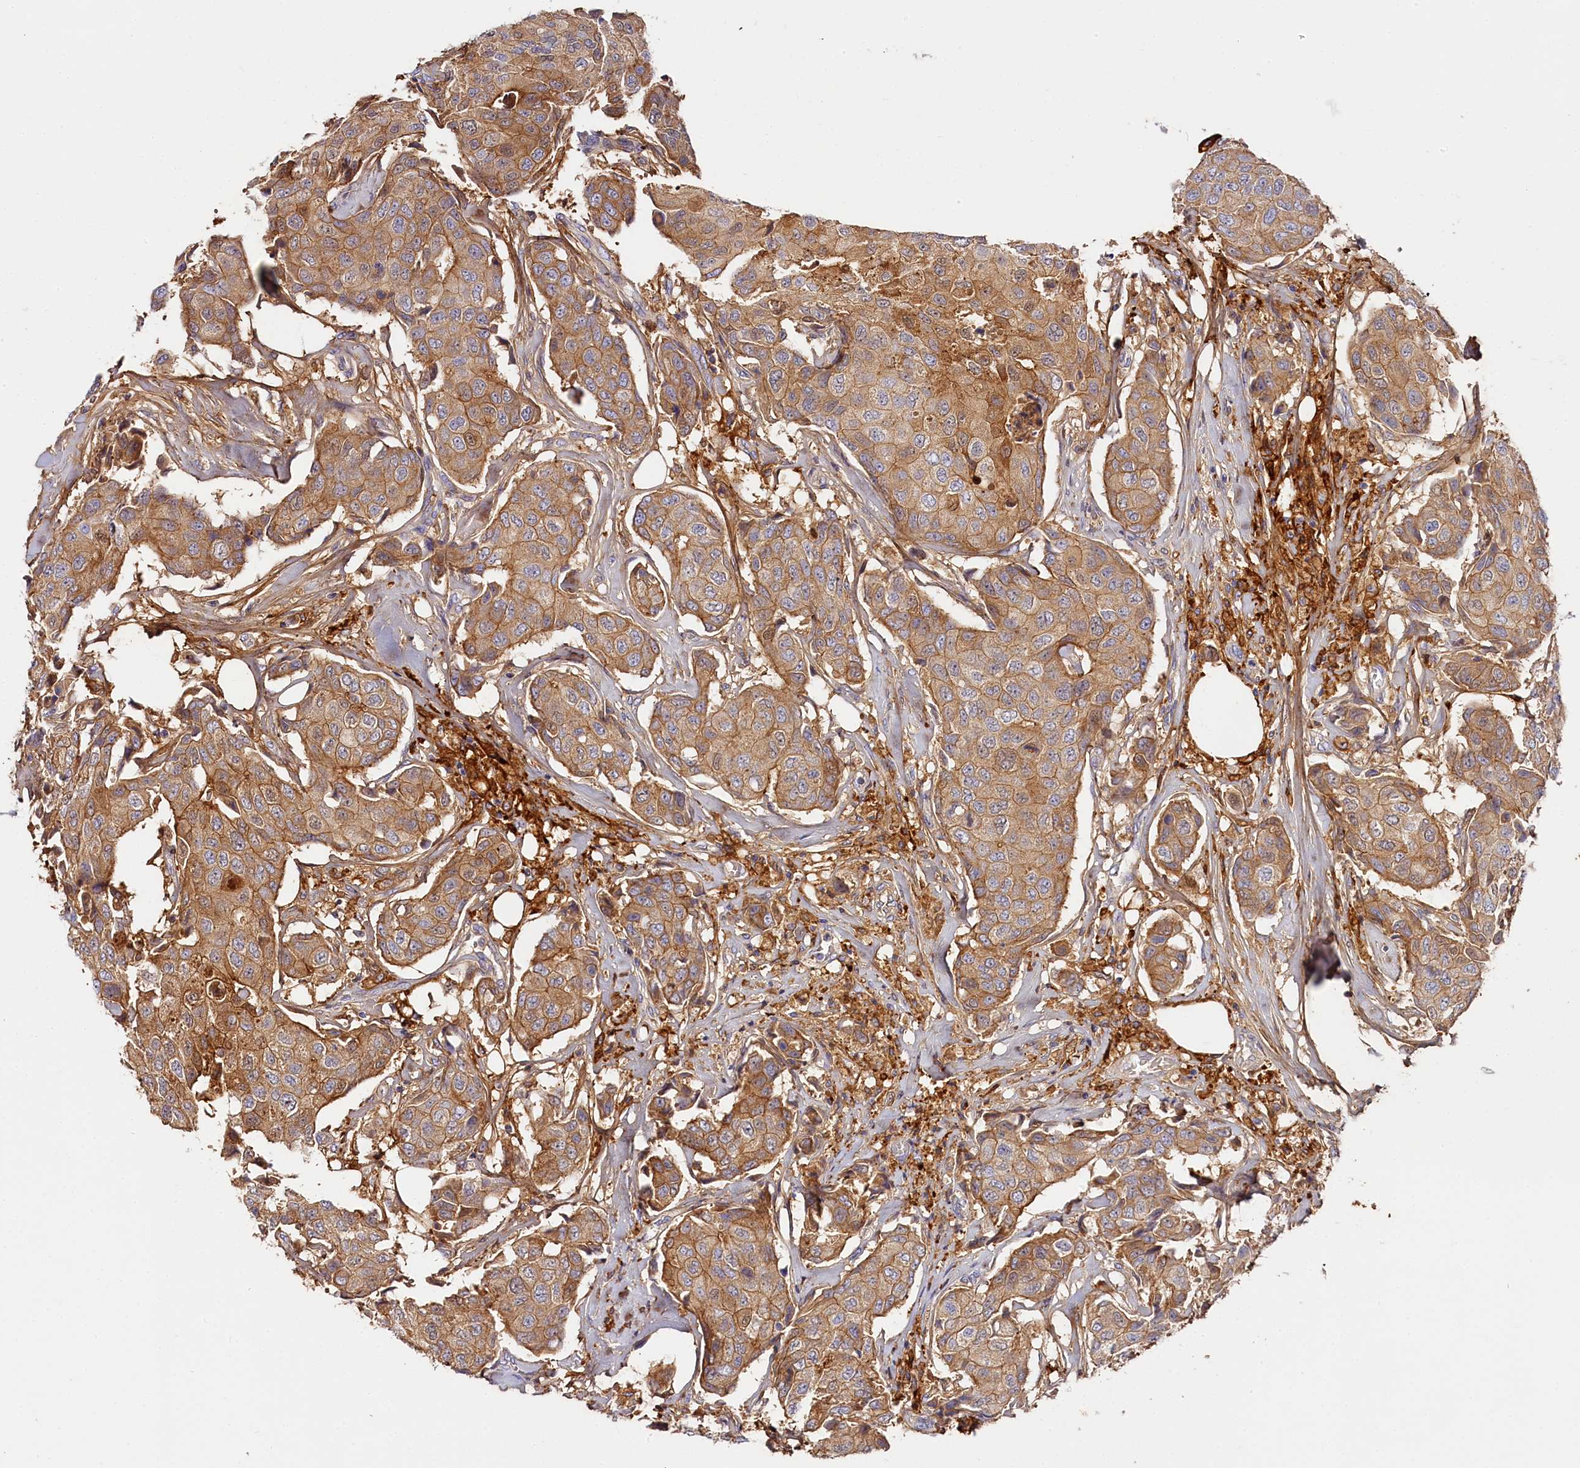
{"staining": {"intensity": "moderate", "quantity": ">75%", "location": "cytoplasmic/membranous"}, "tissue": "breast cancer", "cell_type": "Tumor cells", "image_type": "cancer", "snomed": [{"axis": "morphology", "description": "Duct carcinoma"}, {"axis": "topography", "description": "Breast"}], "caption": "Brown immunohistochemical staining in breast cancer (intraductal carcinoma) demonstrates moderate cytoplasmic/membranous positivity in about >75% of tumor cells.", "gene": "KATNB1", "patient": {"sex": "female", "age": 80}}